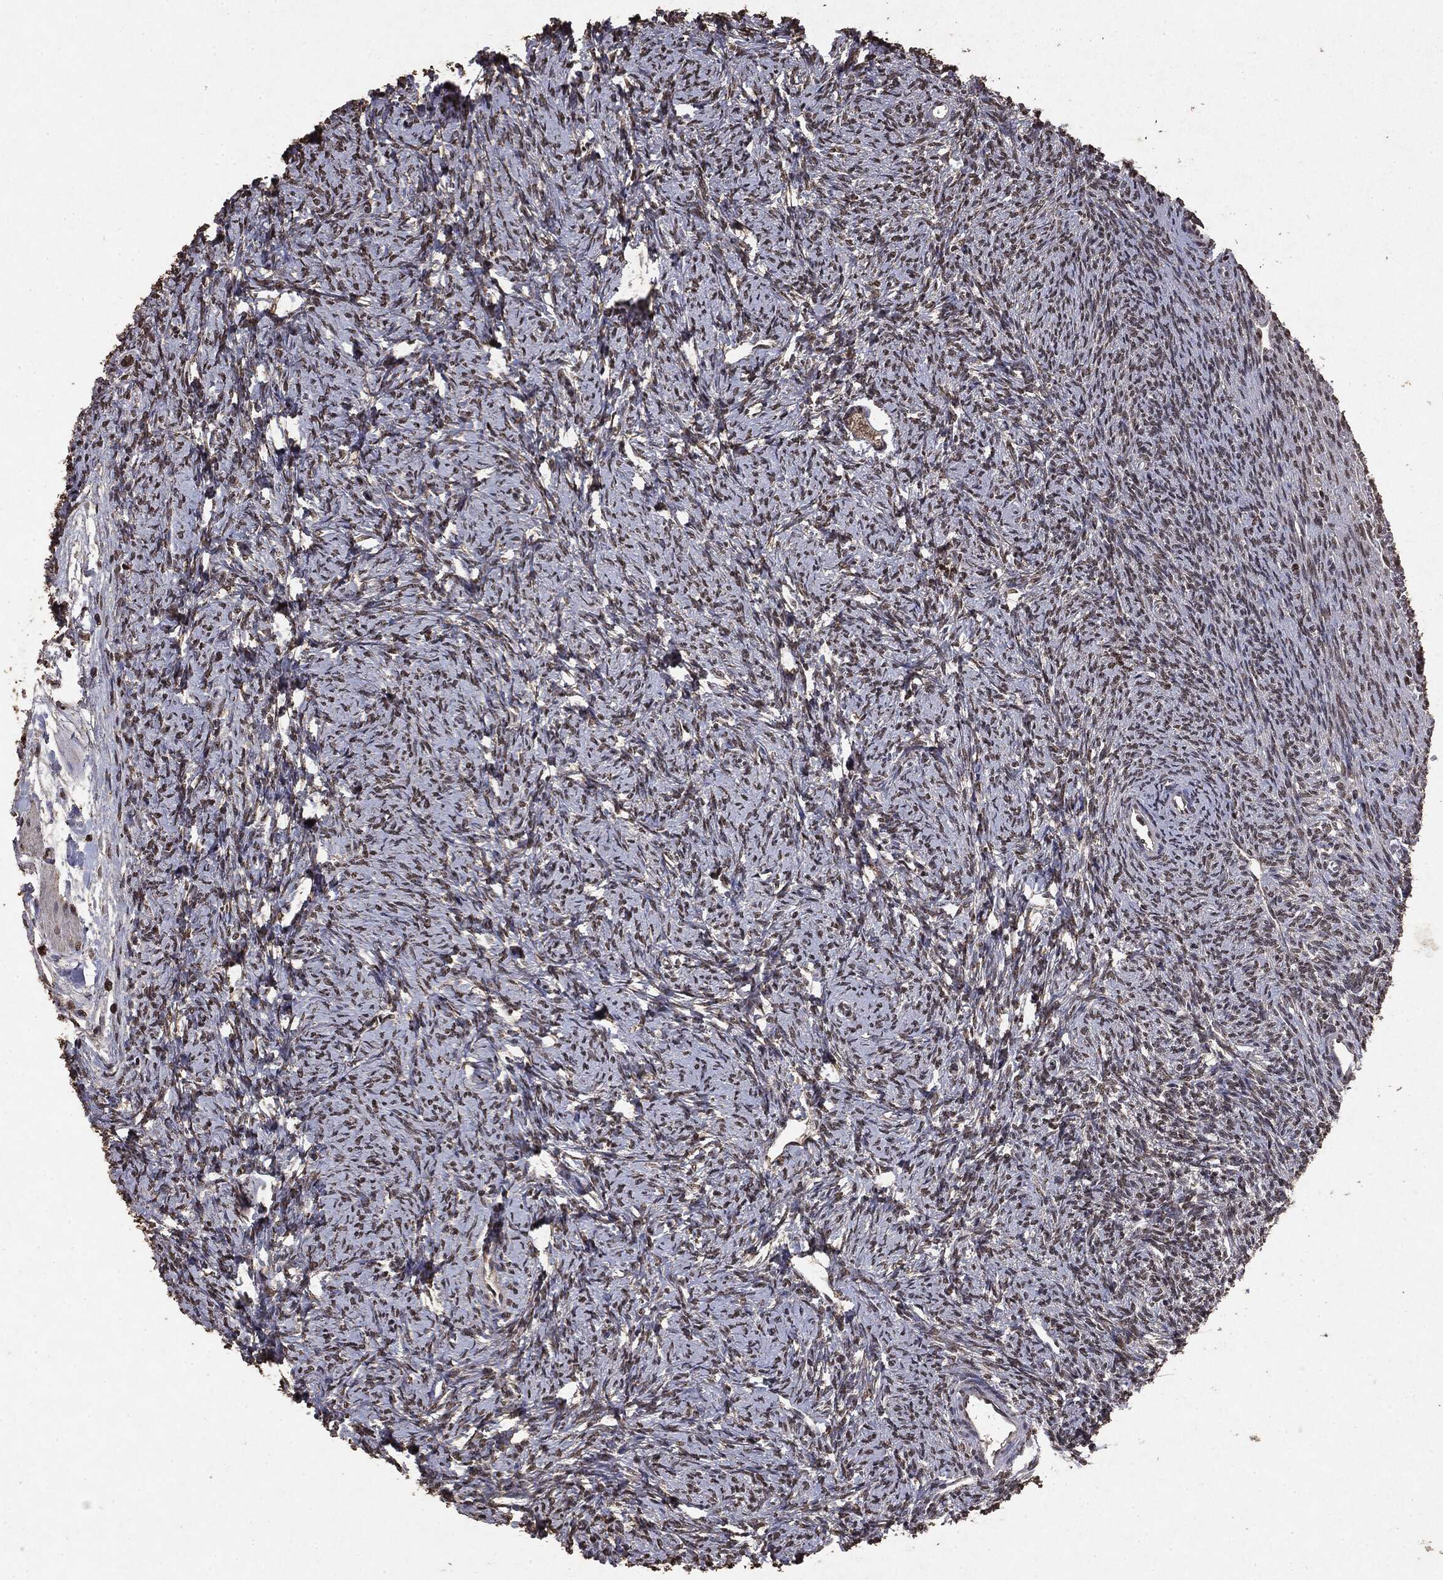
{"staining": {"intensity": "weak", "quantity": "25%-75%", "location": "cytoplasmic/membranous"}, "tissue": "ovary", "cell_type": "Follicle cells", "image_type": "normal", "snomed": [{"axis": "morphology", "description": "Normal tissue, NOS"}, {"axis": "topography", "description": "Fallopian tube"}, {"axis": "topography", "description": "Ovary"}], "caption": "Immunohistochemical staining of benign ovary shows weak cytoplasmic/membranous protein staining in approximately 25%-75% of follicle cells.", "gene": "RAD18", "patient": {"sex": "female", "age": 33}}